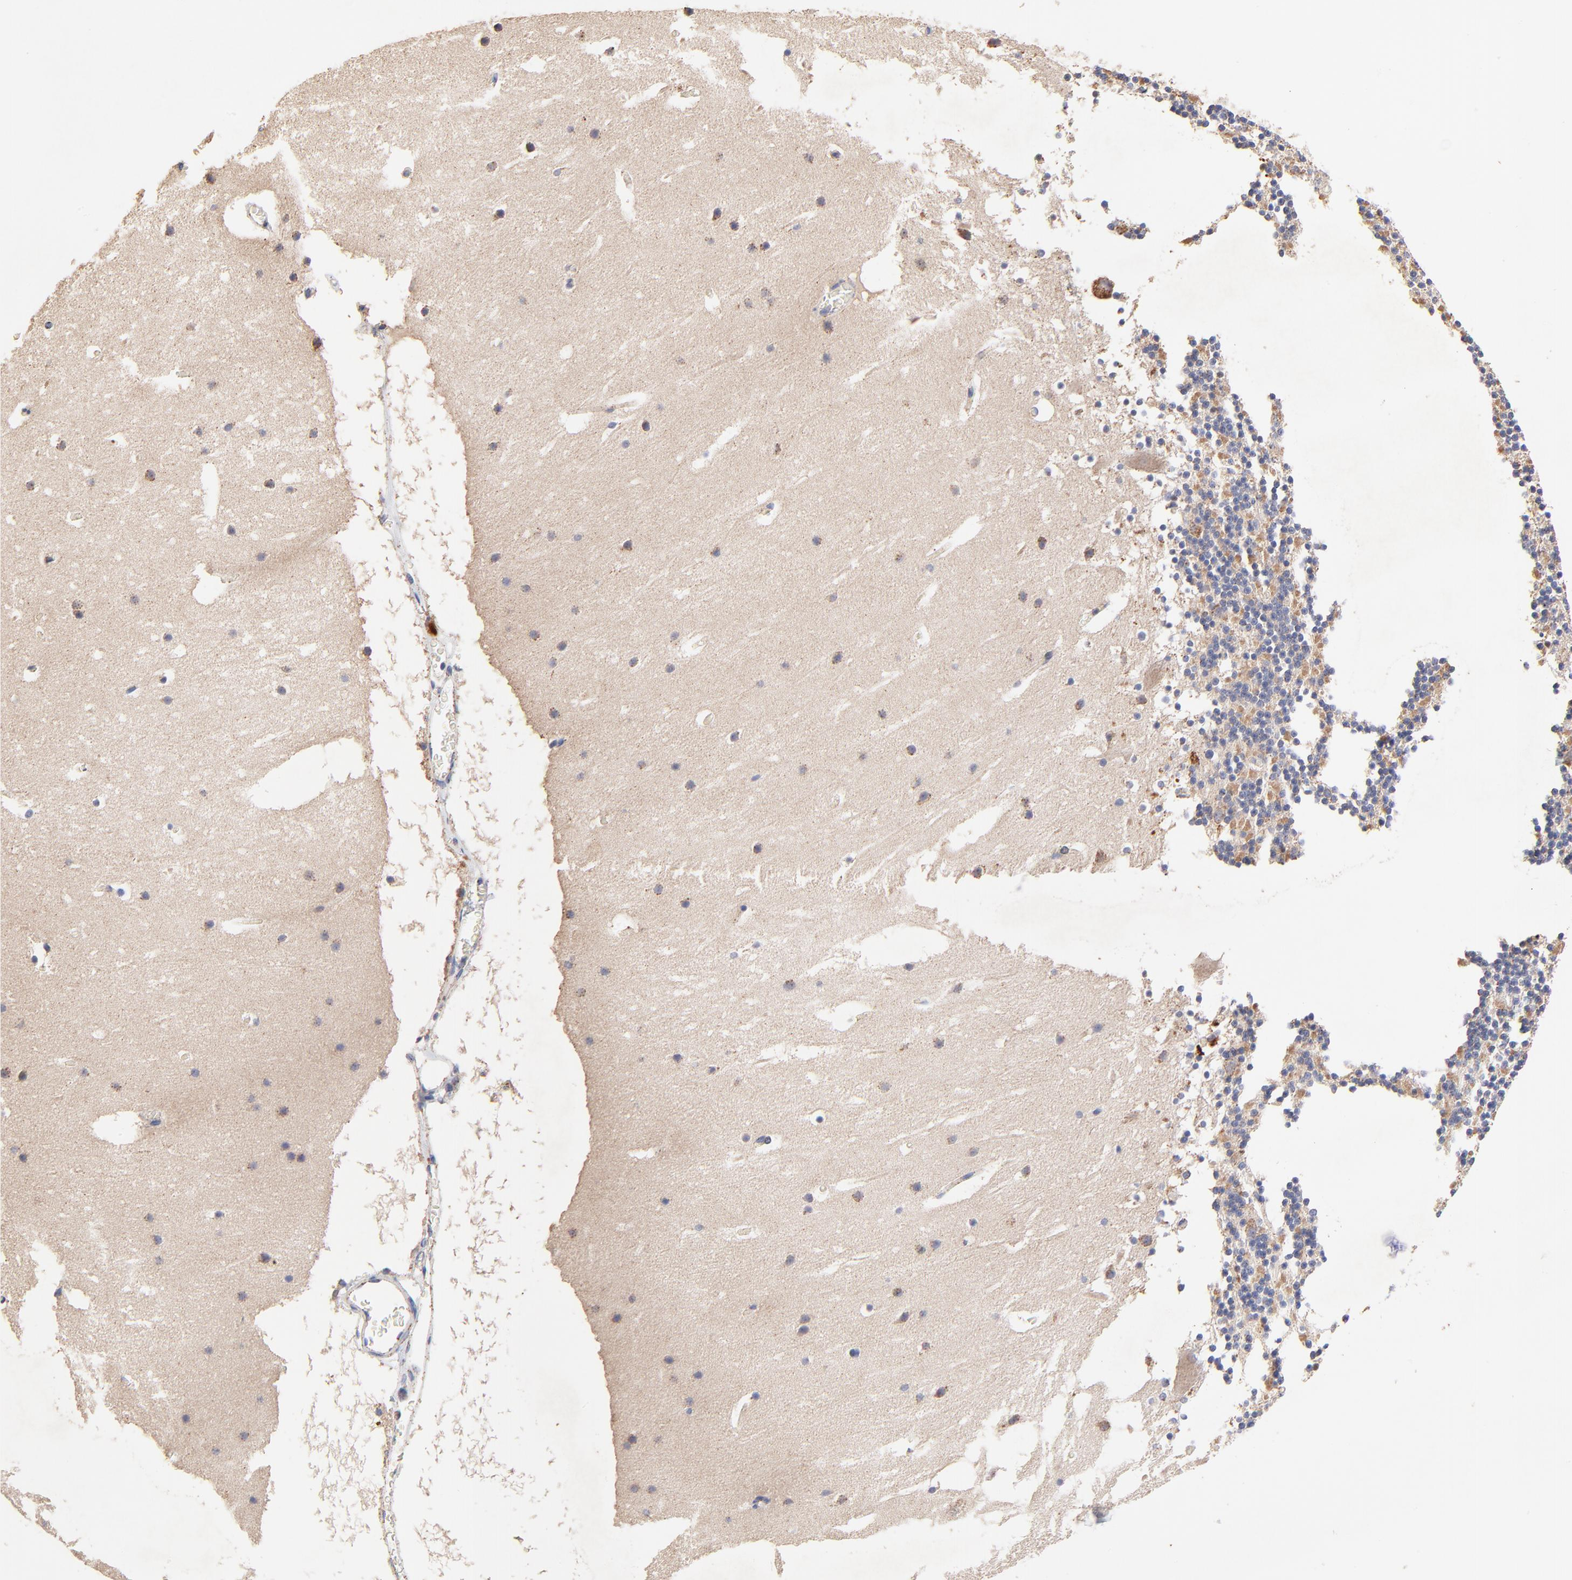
{"staining": {"intensity": "negative", "quantity": "none", "location": "none"}, "tissue": "cerebellum", "cell_type": "Cells in granular layer", "image_type": "normal", "snomed": [{"axis": "morphology", "description": "Normal tissue, NOS"}, {"axis": "topography", "description": "Cerebellum"}], "caption": "A high-resolution photomicrograph shows immunohistochemistry (IHC) staining of unremarkable cerebellum, which shows no significant expression in cells in granular layer. (DAB immunohistochemistry (IHC), high magnification).", "gene": "SSBP1", "patient": {"sex": "male", "age": 45}}